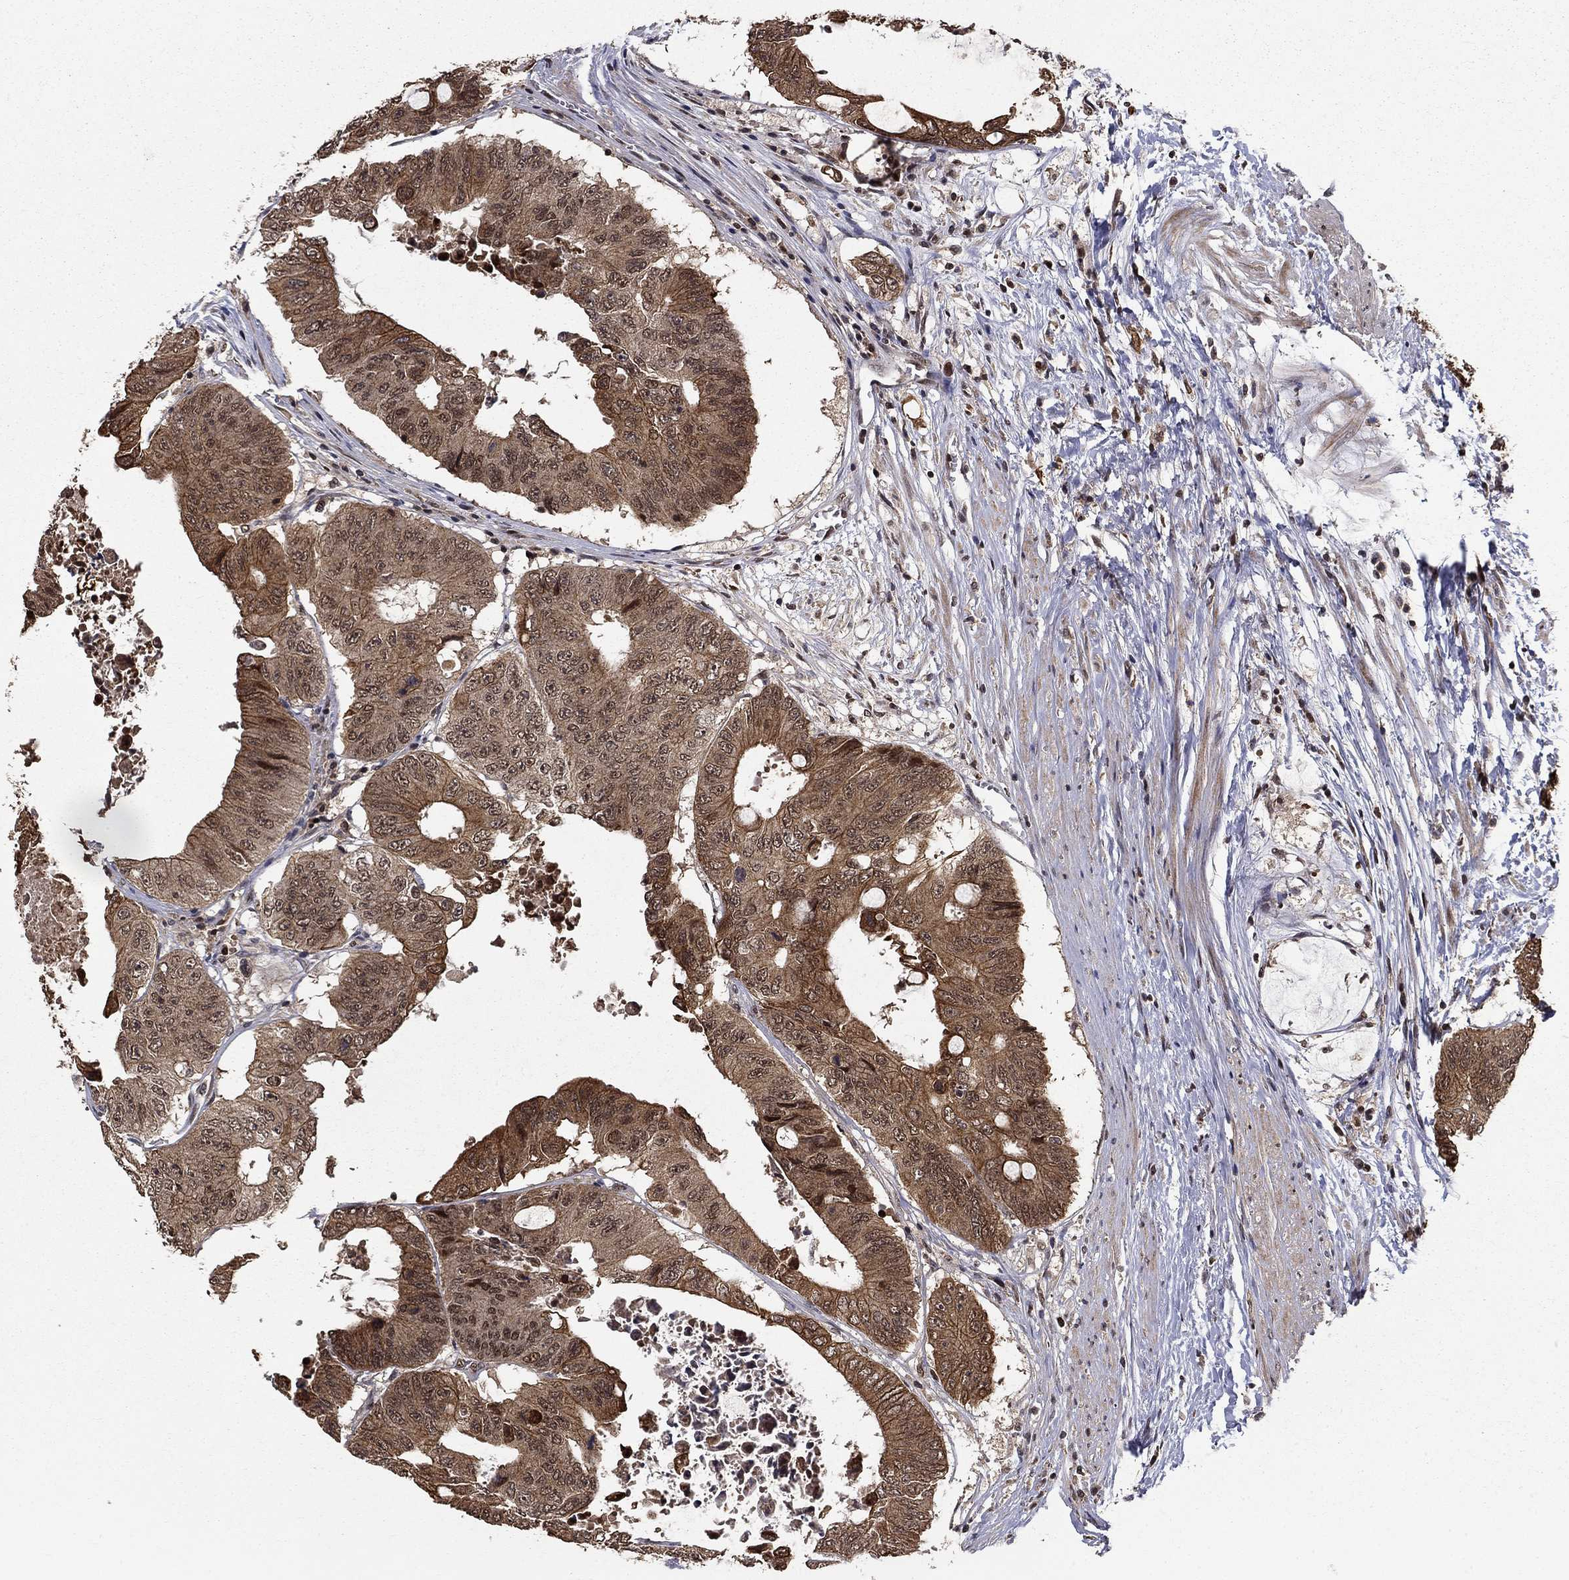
{"staining": {"intensity": "moderate", "quantity": ">75%", "location": "cytoplasmic/membranous"}, "tissue": "colorectal cancer", "cell_type": "Tumor cells", "image_type": "cancer", "snomed": [{"axis": "morphology", "description": "Adenocarcinoma, NOS"}, {"axis": "topography", "description": "Rectum"}], "caption": "Colorectal cancer (adenocarcinoma) was stained to show a protein in brown. There is medium levels of moderate cytoplasmic/membranous positivity in about >75% of tumor cells.", "gene": "CDCA7L", "patient": {"sex": "male", "age": 59}}